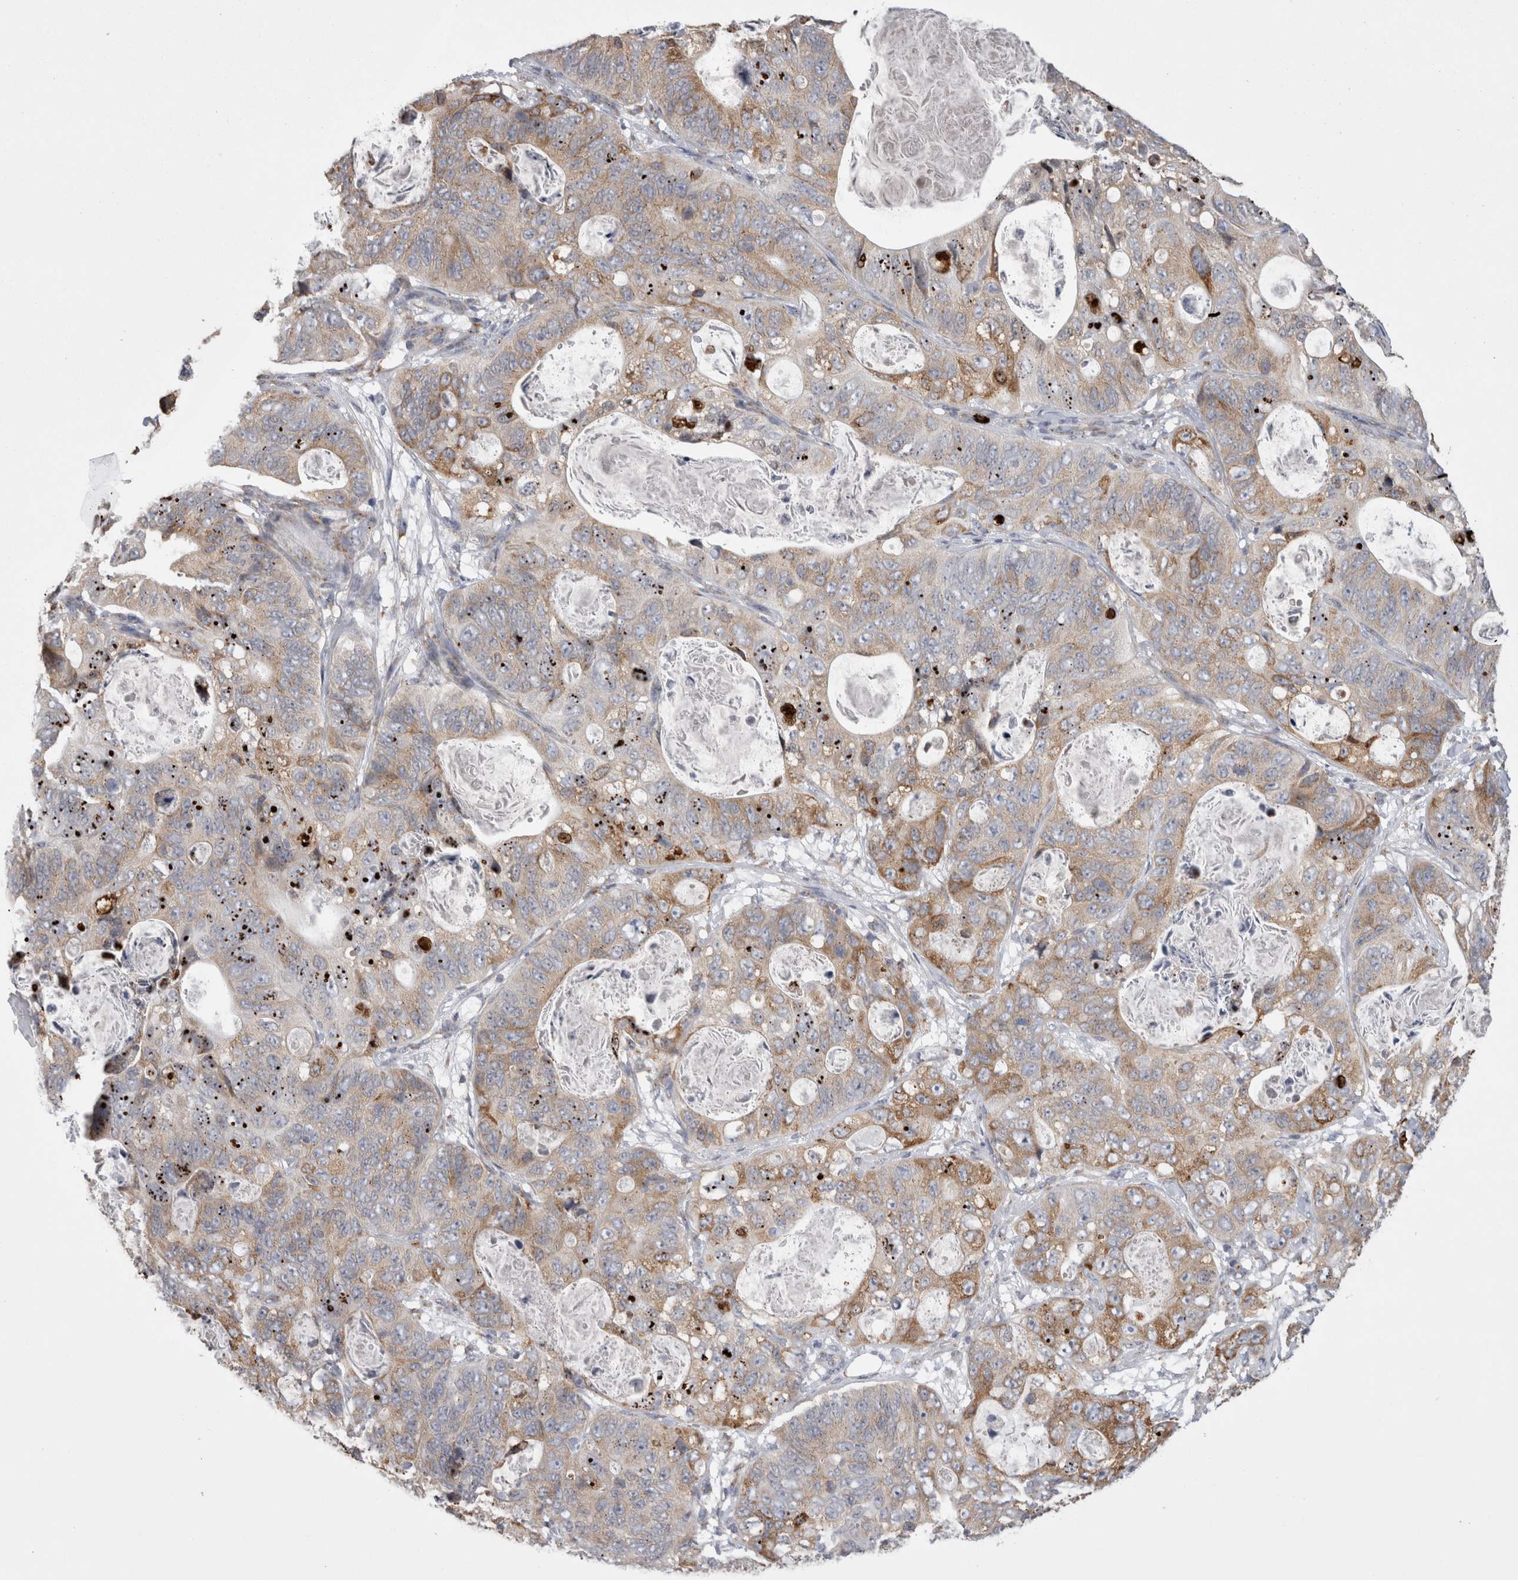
{"staining": {"intensity": "moderate", "quantity": ">75%", "location": "cytoplasmic/membranous"}, "tissue": "stomach cancer", "cell_type": "Tumor cells", "image_type": "cancer", "snomed": [{"axis": "morphology", "description": "Normal tissue, NOS"}, {"axis": "morphology", "description": "Adenocarcinoma, NOS"}, {"axis": "topography", "description": "Stomach"}], "caption": "Human stomach cancer stained with a protein marker displays moderate staining in tumor cells.", "gene": "ZNF341", "patient": {"sex": "female", "age": 89}}